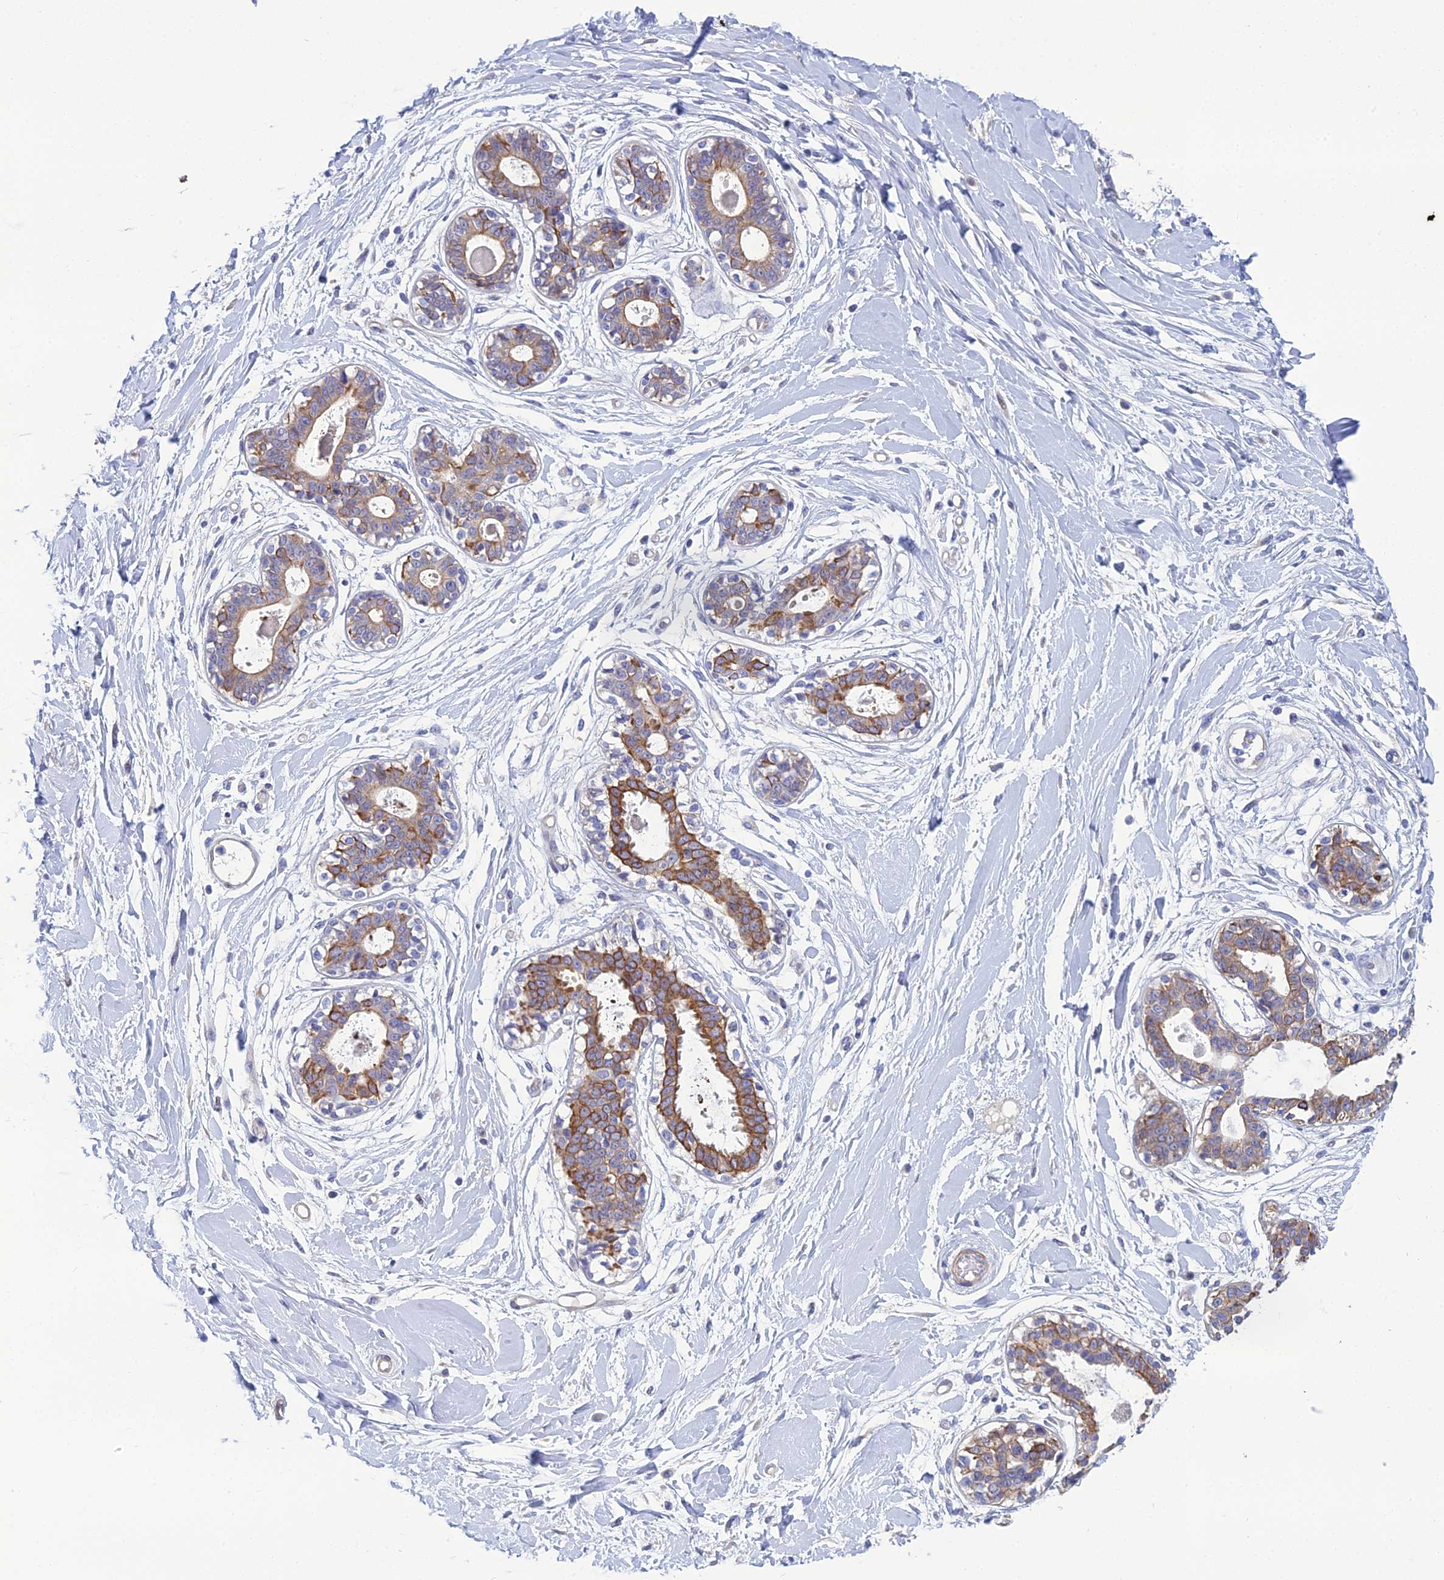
{"staining": {"intensity": "negative", "quantity": "none", "location": "none"}, "tissue": "breast", "cell_type": "Adipocytes", "image_type": "normal", "snomed": [{"axis": "morphology", "description": "Normal tissue, NOS"}, {"axis": "topography", "description": "Breast"}], "caption": "Histopathology image shows no significant protein positivity in adipocytes of benign breast.", "gene": "LZTS2", "patient": {"sex": "female", "age": 45}}